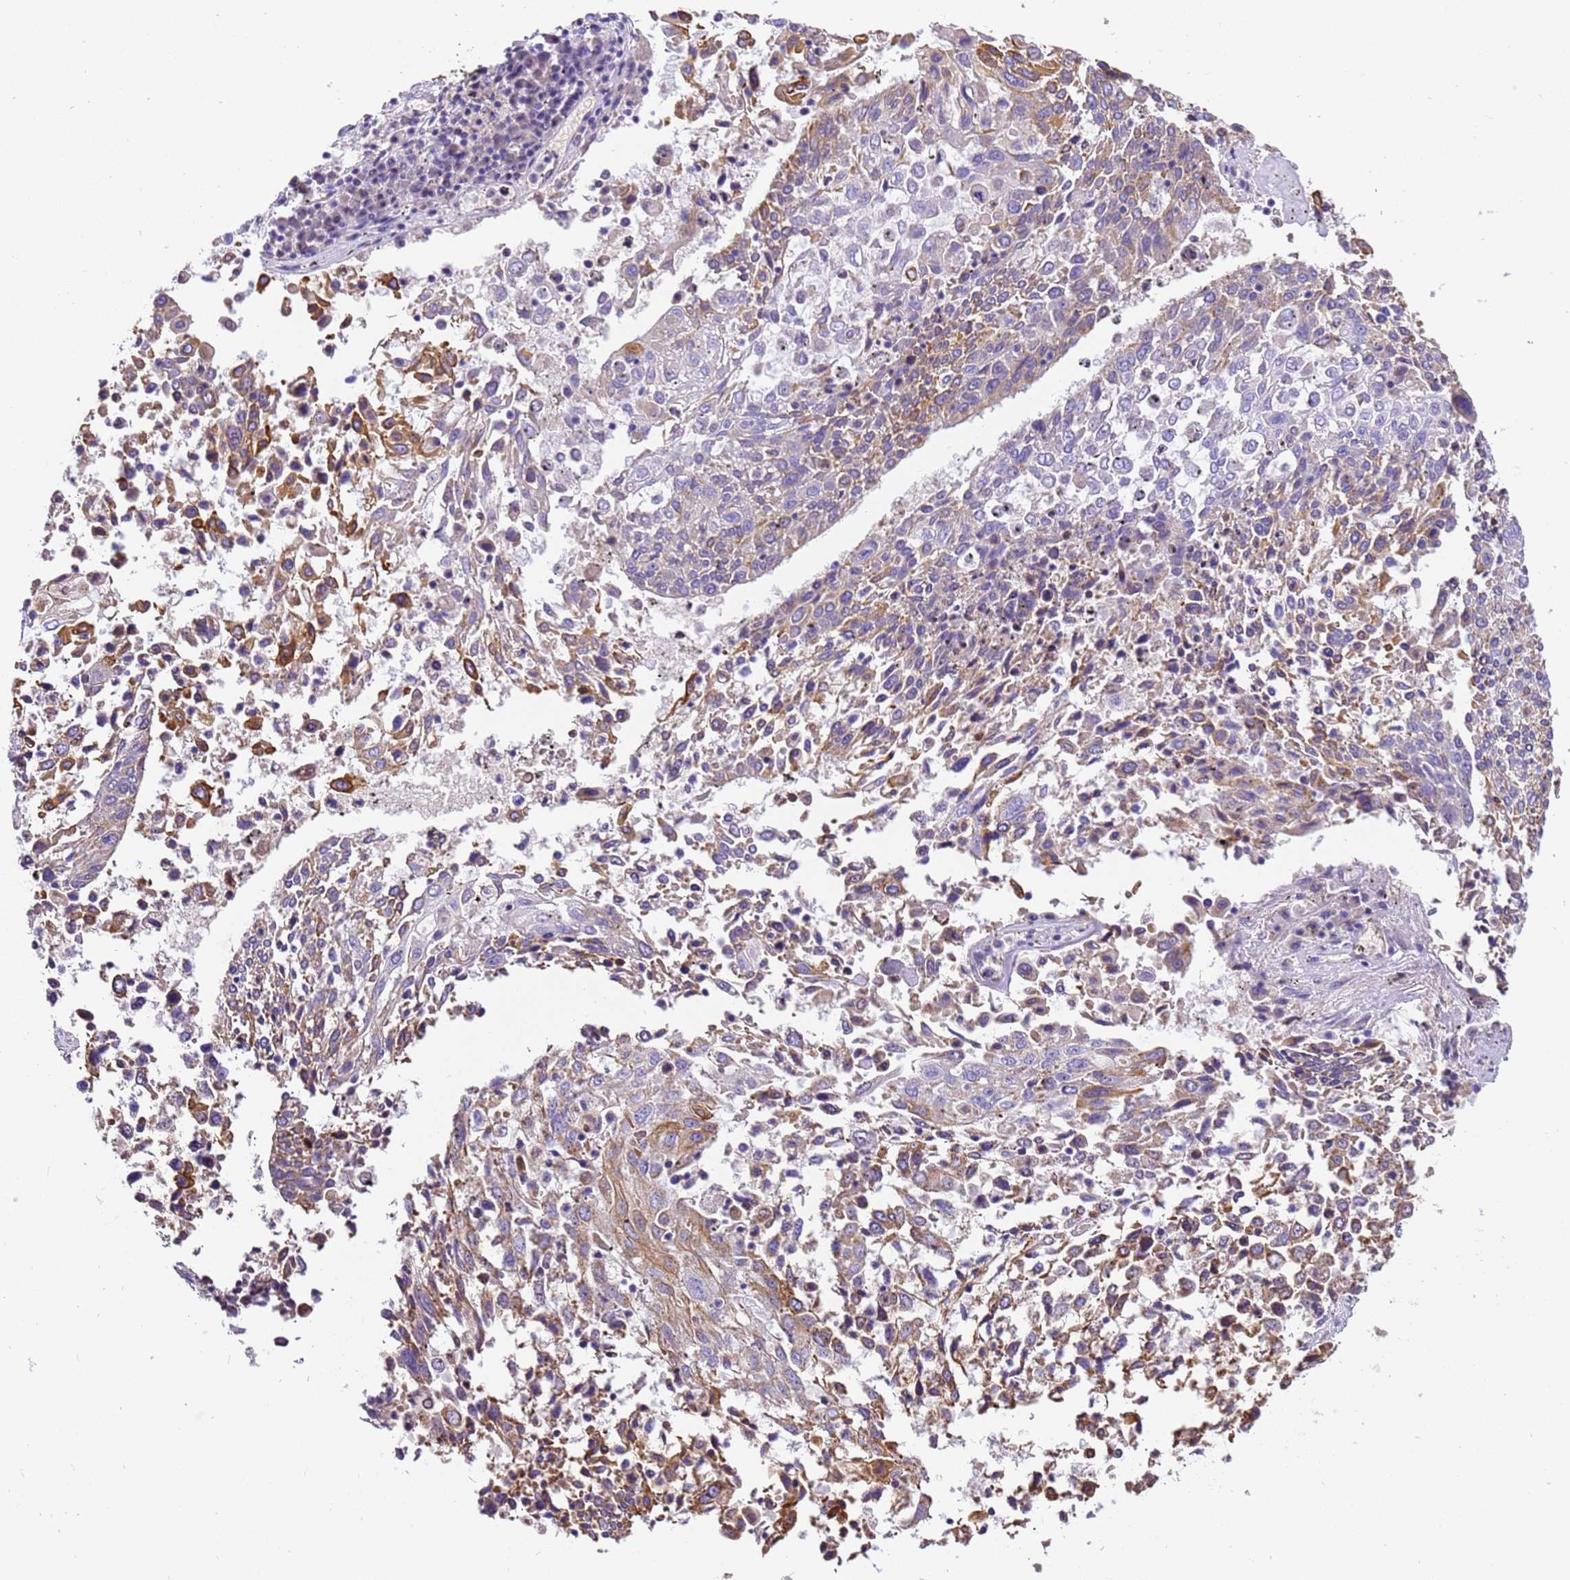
{"staining": {"intensity": "moderate", "quantity": "<25%", "location": "cytoplasmic/membranous"}, "tissue": "lung cancer", "cell_type": "Tumor cells", "image_type": "cancer", "snomed": [{"axis": "morphology", "description": "Squamous cell carcinoma, NOS"}, {"axis": "topography", "description": "Lung"}], "caption": "IHC staining of lung cancer, which reveals low levels of moderate cytoplasmic/membranous expression in approximately <25% of tumor cells indicating moderate cytoplasmic/membranous protein staining. The staining was performed using DAB (brown) for protein detection and nuclei were counterstained in hematoxylin (blue).", "gene": "PIEZO2", "patient": {"sex": "male", "age": 65}}